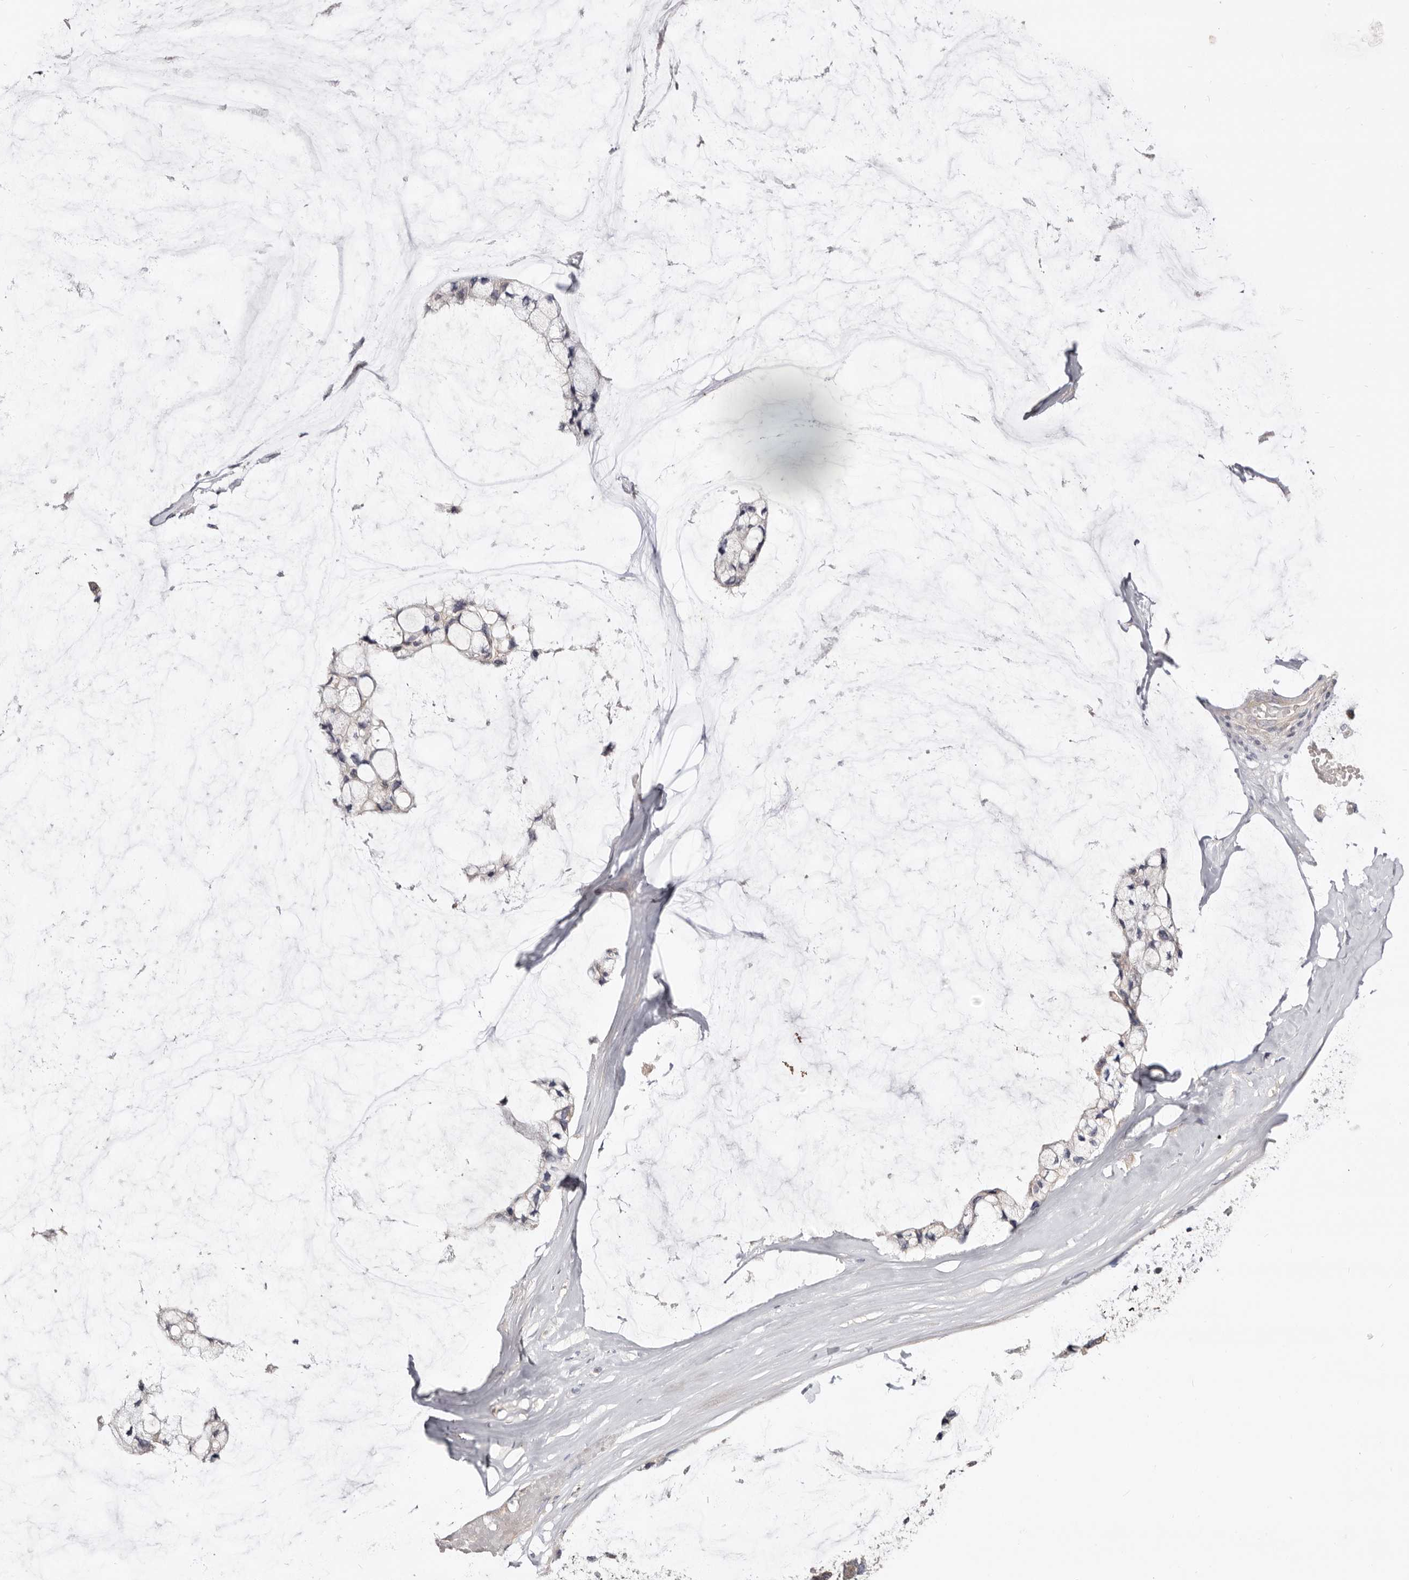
{"staining": {"intensity": "negative", "quantity": "none", "location": "none"}, "tissue": "ovarian cancer", "cell_type": "Tumor cells", "image_type": "cancer", "snomed": [{"axis": "morphology", "description": "Cystadenocarcinoma, mucinous, NOS"}, {"axis": "topography", "description": "Ovary"}], "caption": "IHC histopathology image of ovarian mucinous cystadenocarcinoma stained for a protein (brown), which demonstrates no expression in tumor cells.", "gene": "LRRC25", "patient": {"sex": "female", "age": 39}}